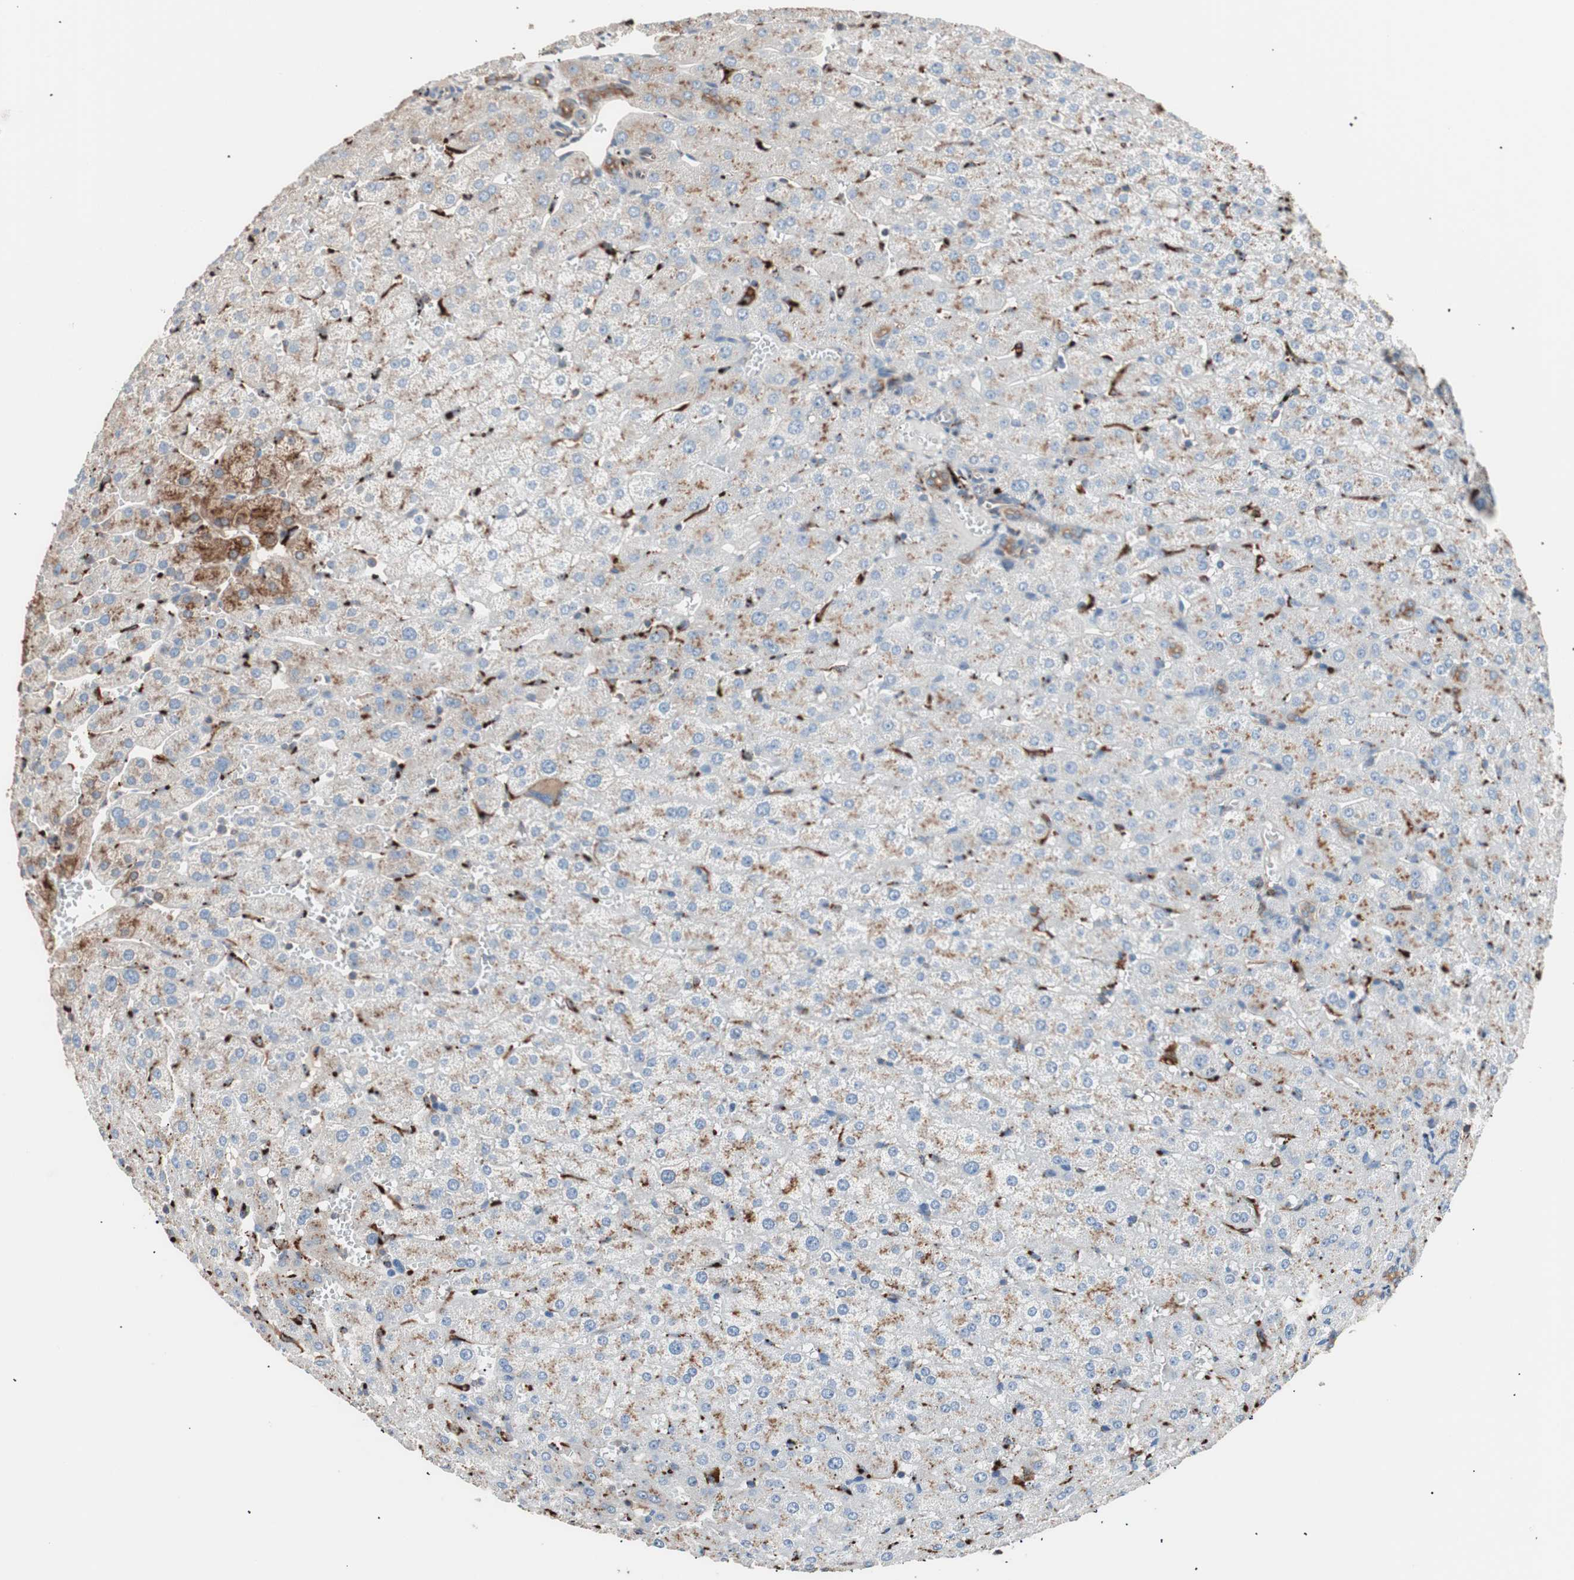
{"staining": {"intensity": "moderate", "quantity": ">75%", "location": "cytoplasmic/membranous"}, "tissue": "liver", "cell_type": "Cholangiocytes", "image_type": "normal", "snomed": [{"axis": "morphology", "description": "Normal tissue, NOS"}, {"axis": "morphology", "description": "Fibrosis, NOS"}, {"axis": "topography", "description": "Liver"}], "caption": "Protein staining of unremarkable liver displays moderate cytoplasmic/membranous positivity in approximately >75% of cholangiocytes.", "gene": "CCT3", "patient": {"sex": "female", "age": 29}}